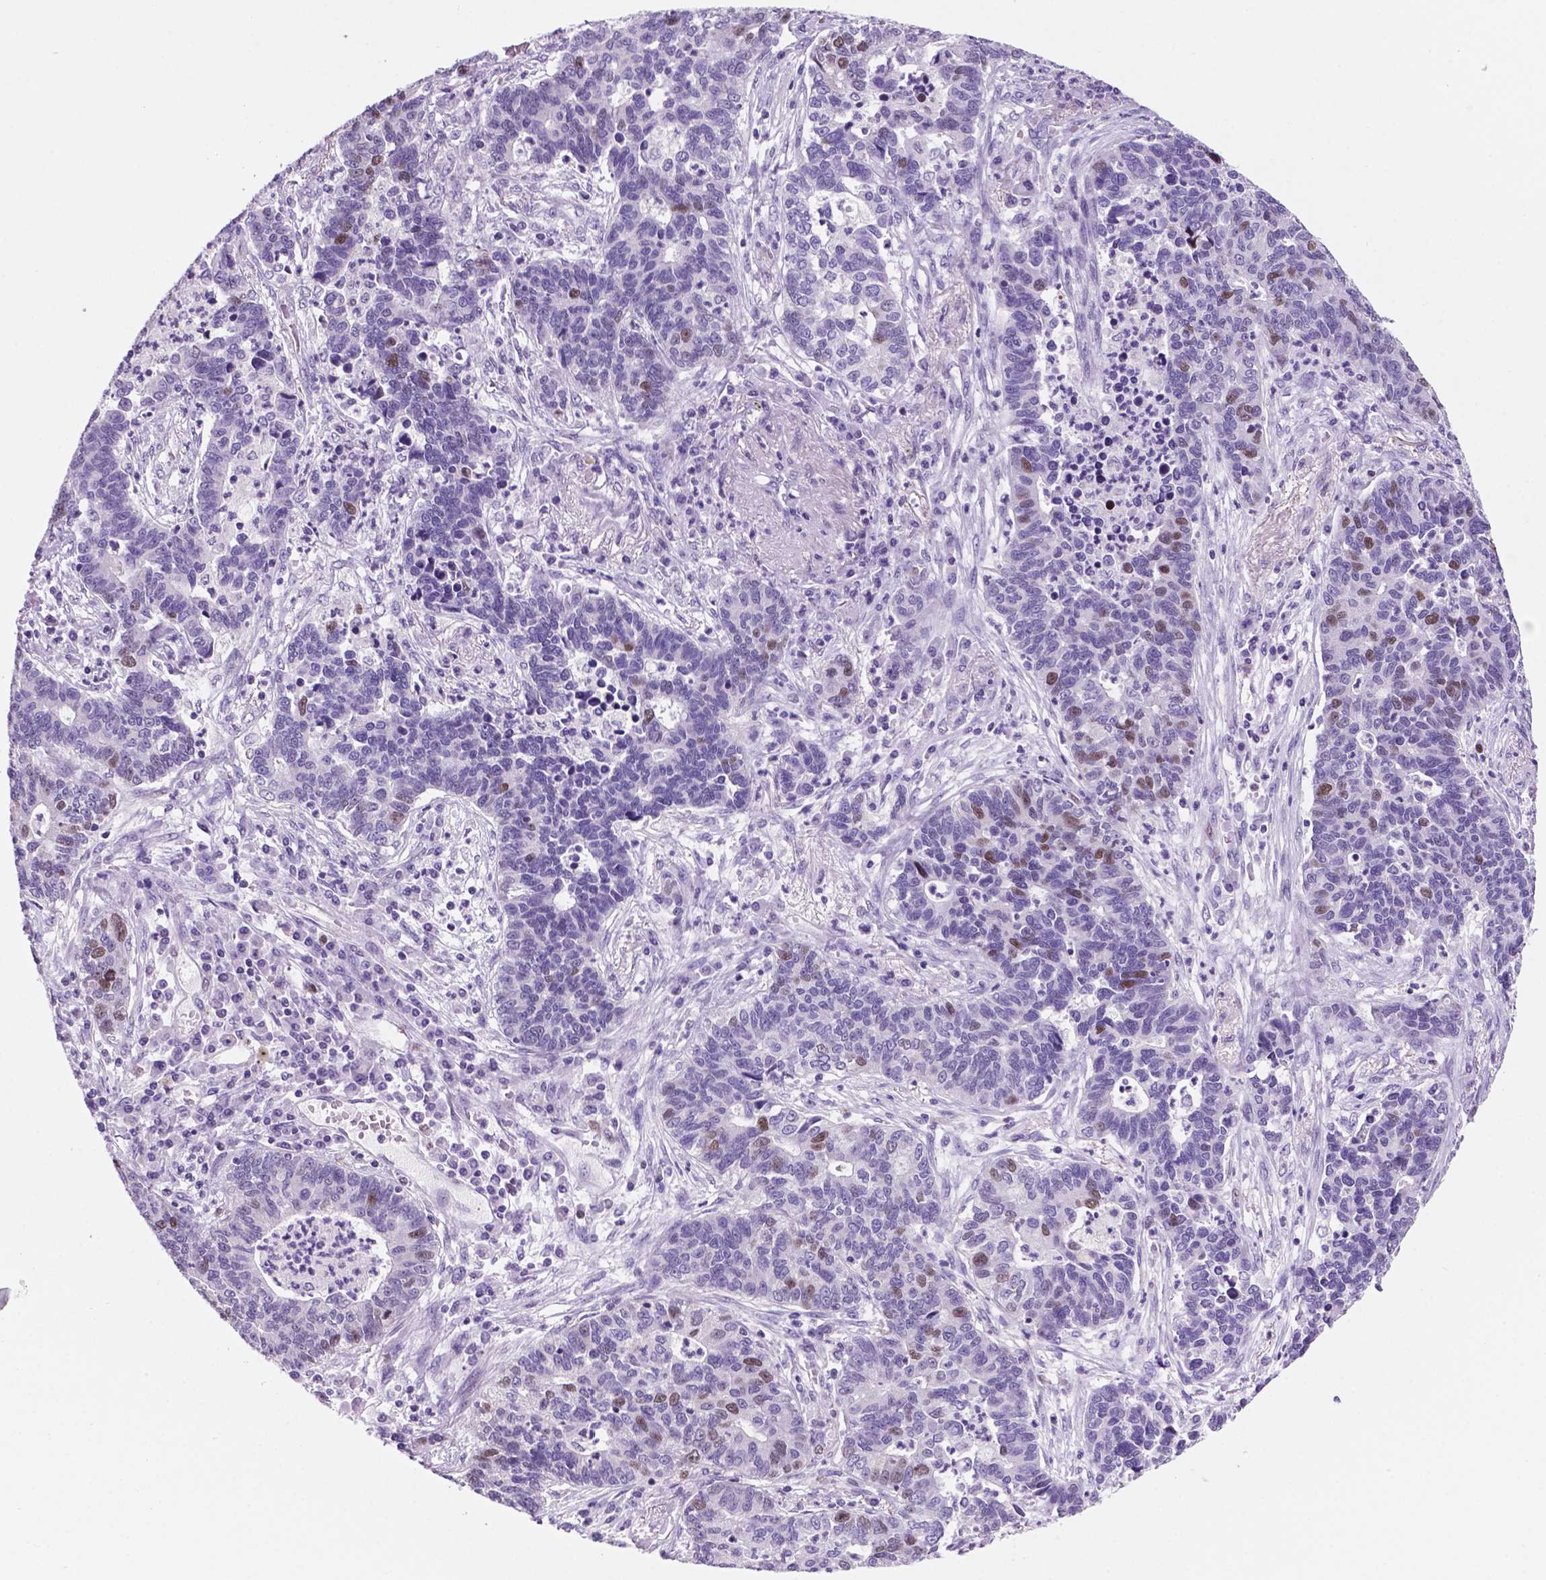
{"staining": {"intensity": "weak", "quantity": "<25%", "location": "nuclear"}, "tissue": "lung cancer", "cell_type": "Tumor cells", "image_type": "cancer", "snomed": [{"axis": "morphology", "description": "Adenocarcinoma, NOS"}, {"axis": "topography", "description": "Lung"}], "caption": "The photomicrograph shows no significant positivity in tumor cells of lung adenocarcinoma.", "gene": "NCAPH2", "patient": {"sex": "female", "age": 57}}